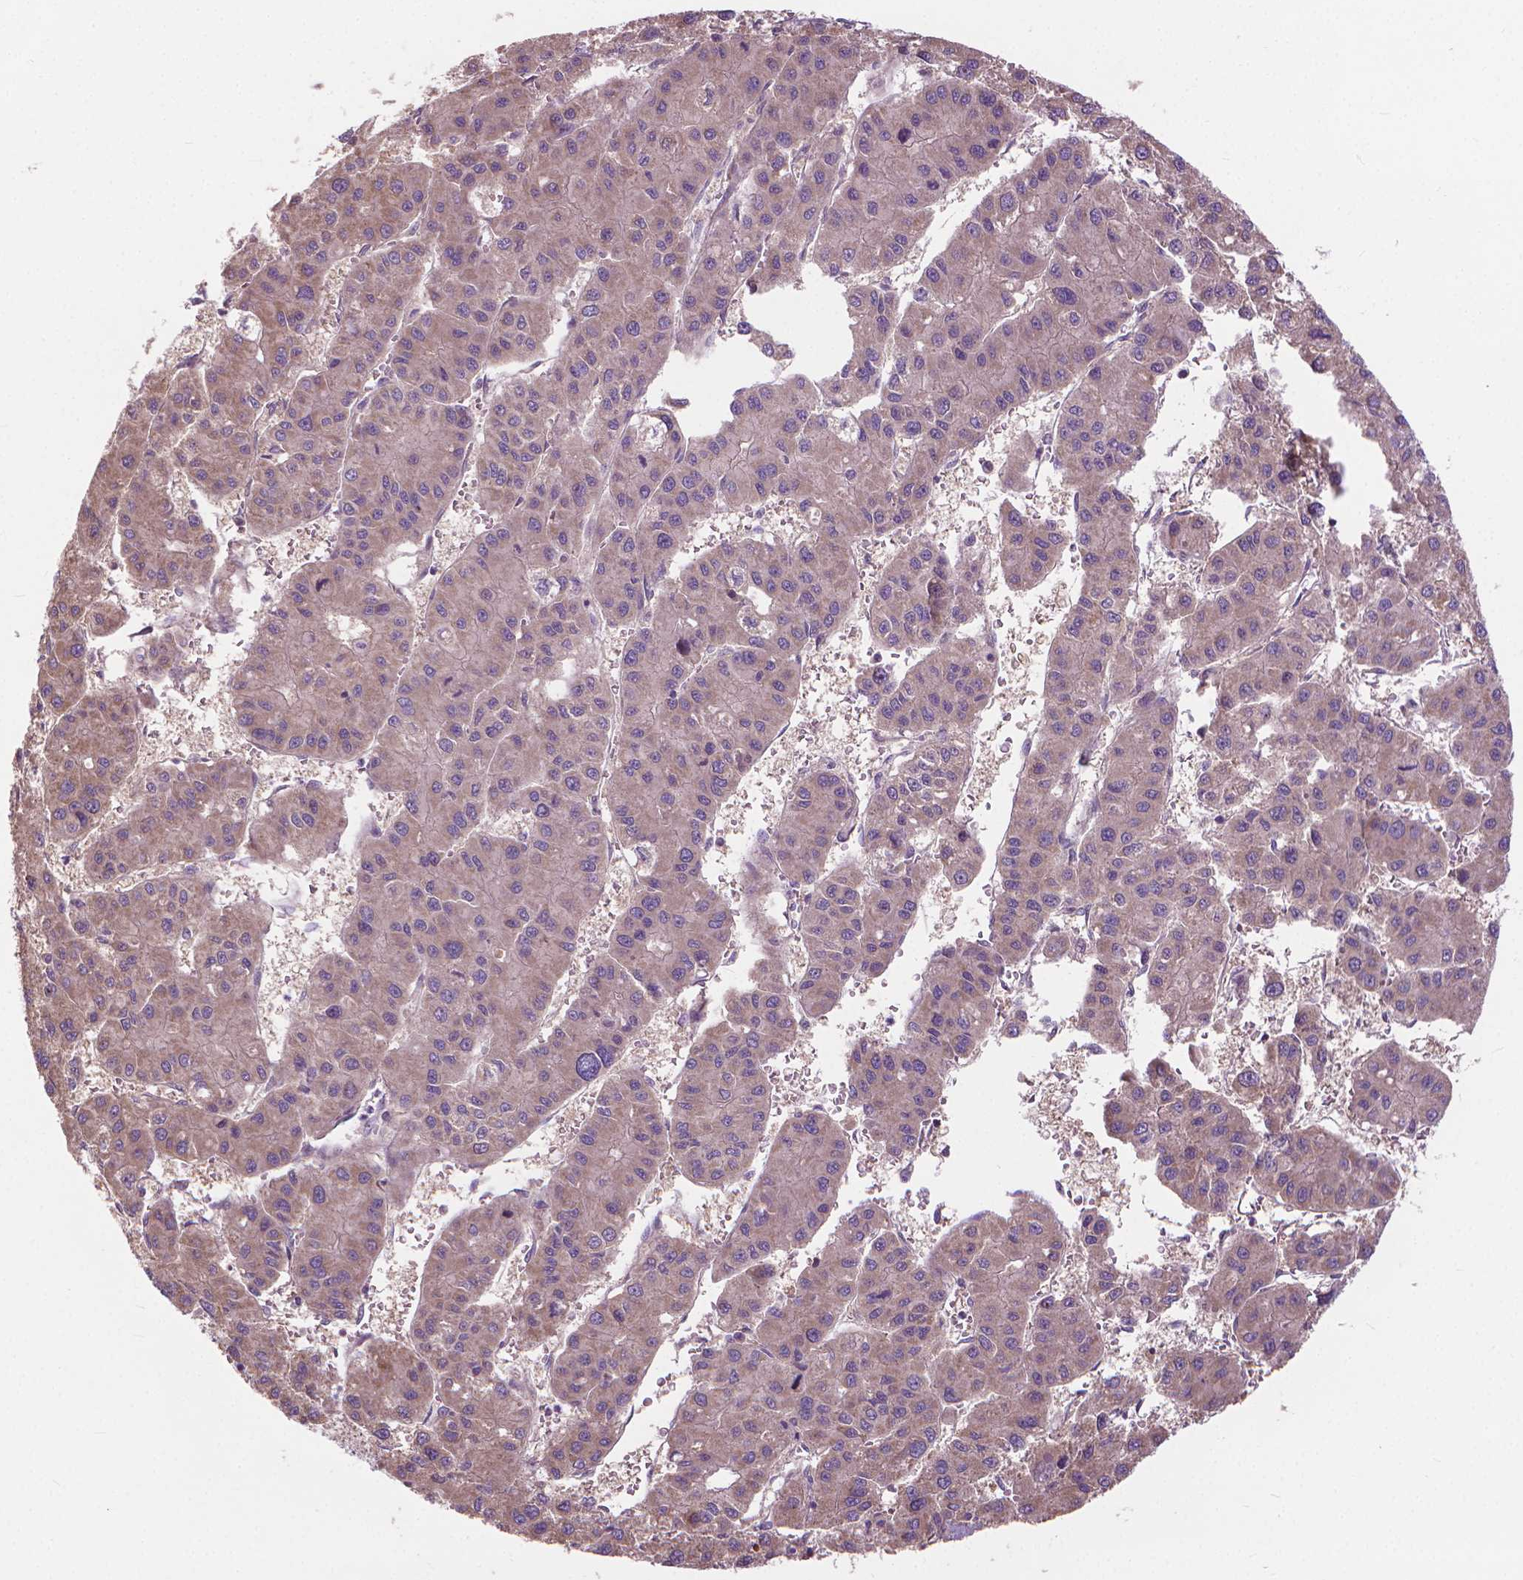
{"staining": {"intensity": "weak", "quantity": "<25%", "location": "cytoplasmic/membranous"}, "tissue": "liver cancer", "cell_type": "Tumor cells", "image_type": "cancer", "snomed": [{"axis": "morphology", "description": "Carcinoma, Hepatocellular, NOS"}, {"axis": "topography", "description": "Liver"}], "caption": "Liver hepatocellular carcinoma stained for a protein using immunohistochemistry (IHC) shows no expression tumor cells.", "gene": "NUDT1", "patient": {"sex": "male", "age": 73}}